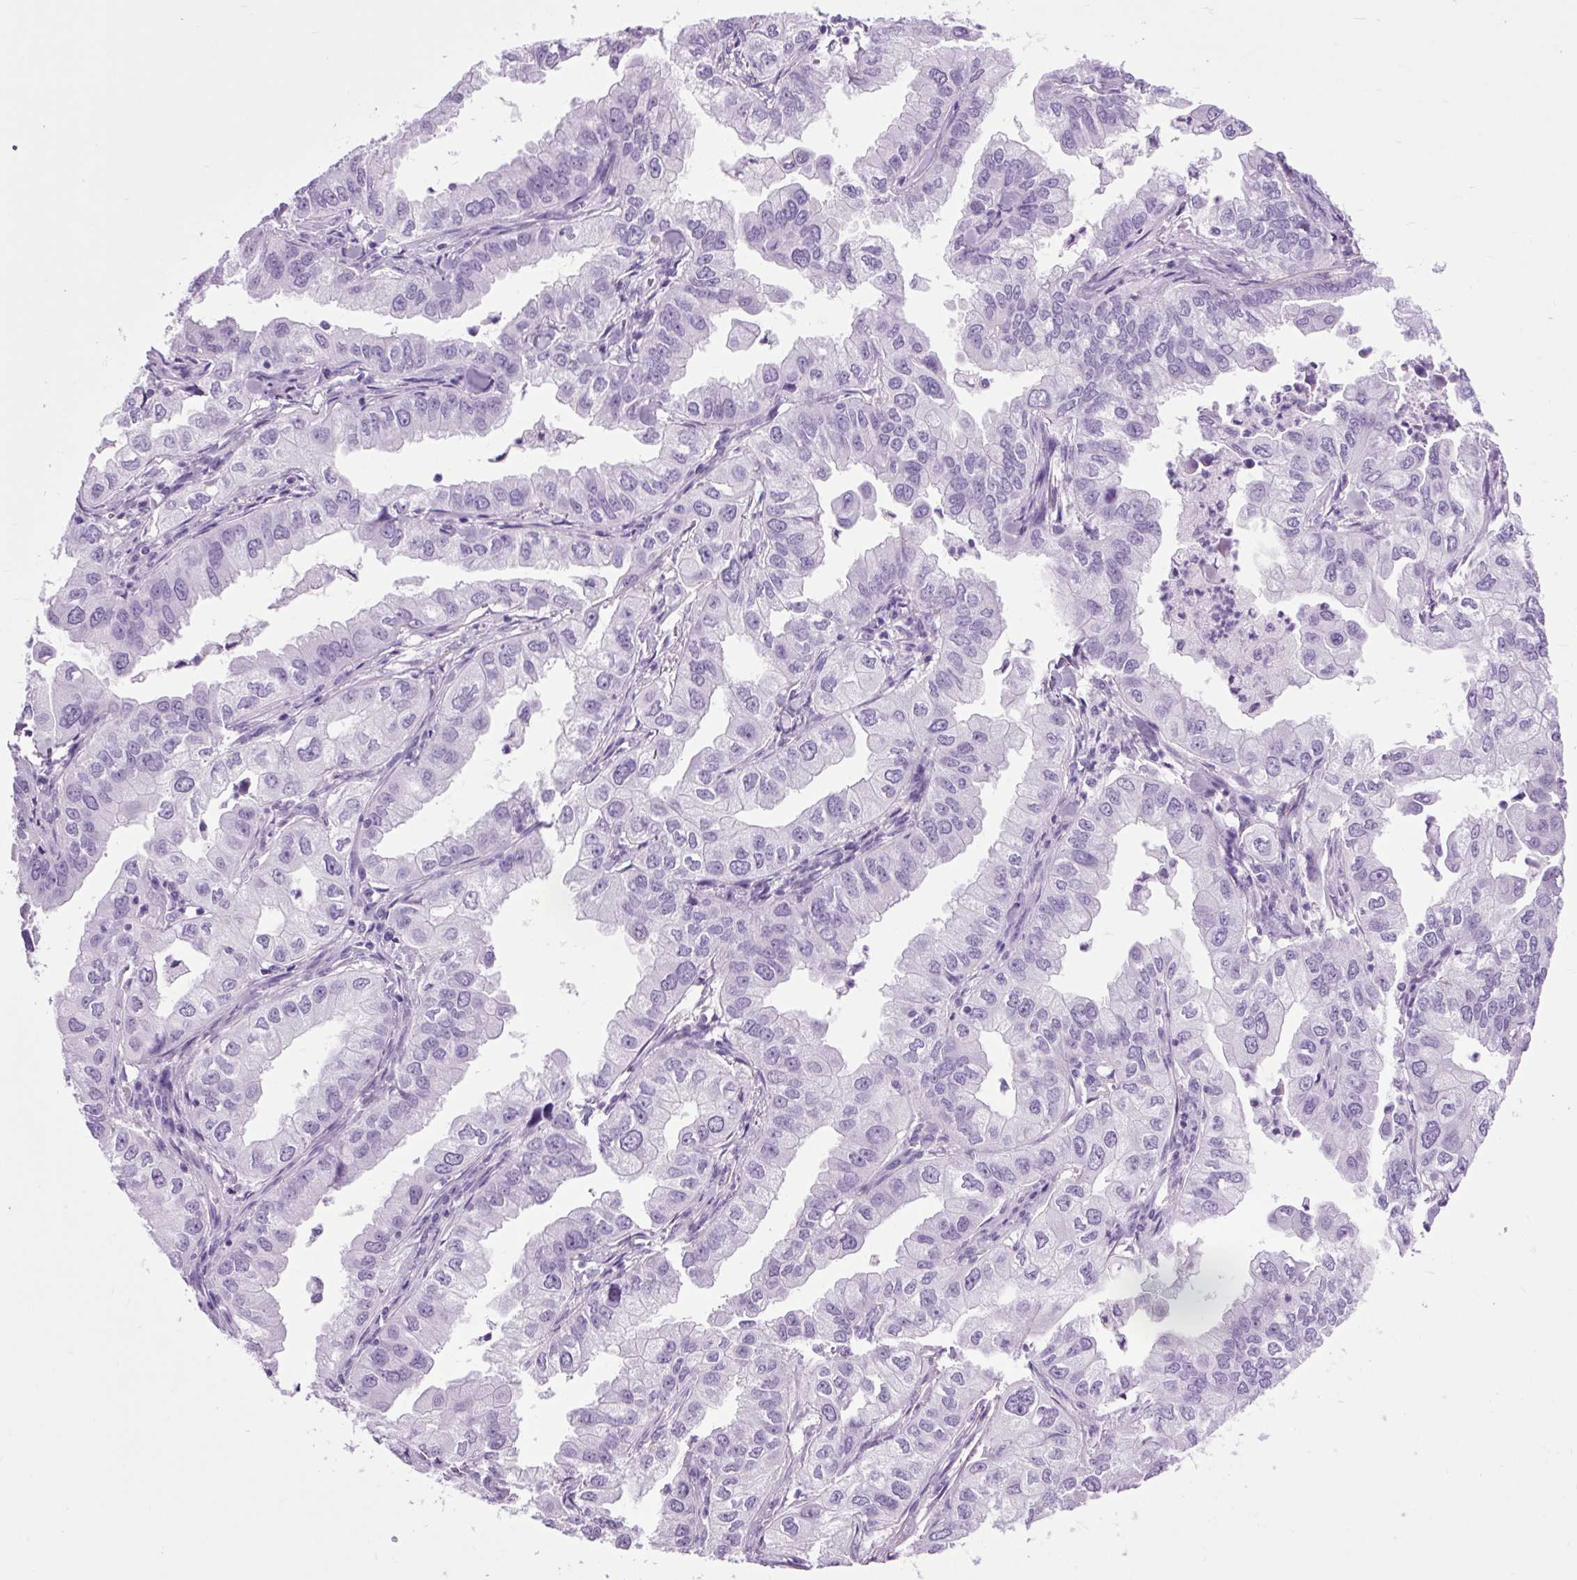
{"staining": {"intensity": "negative", "quantity": "none", "location": "none"}, "tissue": "lung cancer", "cell_type": "Tumor cells", "image_type": "cancer", "snomed": [{"axis": "morphology", "description": "Adenocarcinoma, NOS"}, {"axis": "topography", "description": "Lung"}], "caption": "Lung adenocarcinoma was stained to show a protein in brown. There is no significant positivity in tumor cells.", "gene": "DPP6", "patient": {"sex": "male", "age": 48}}